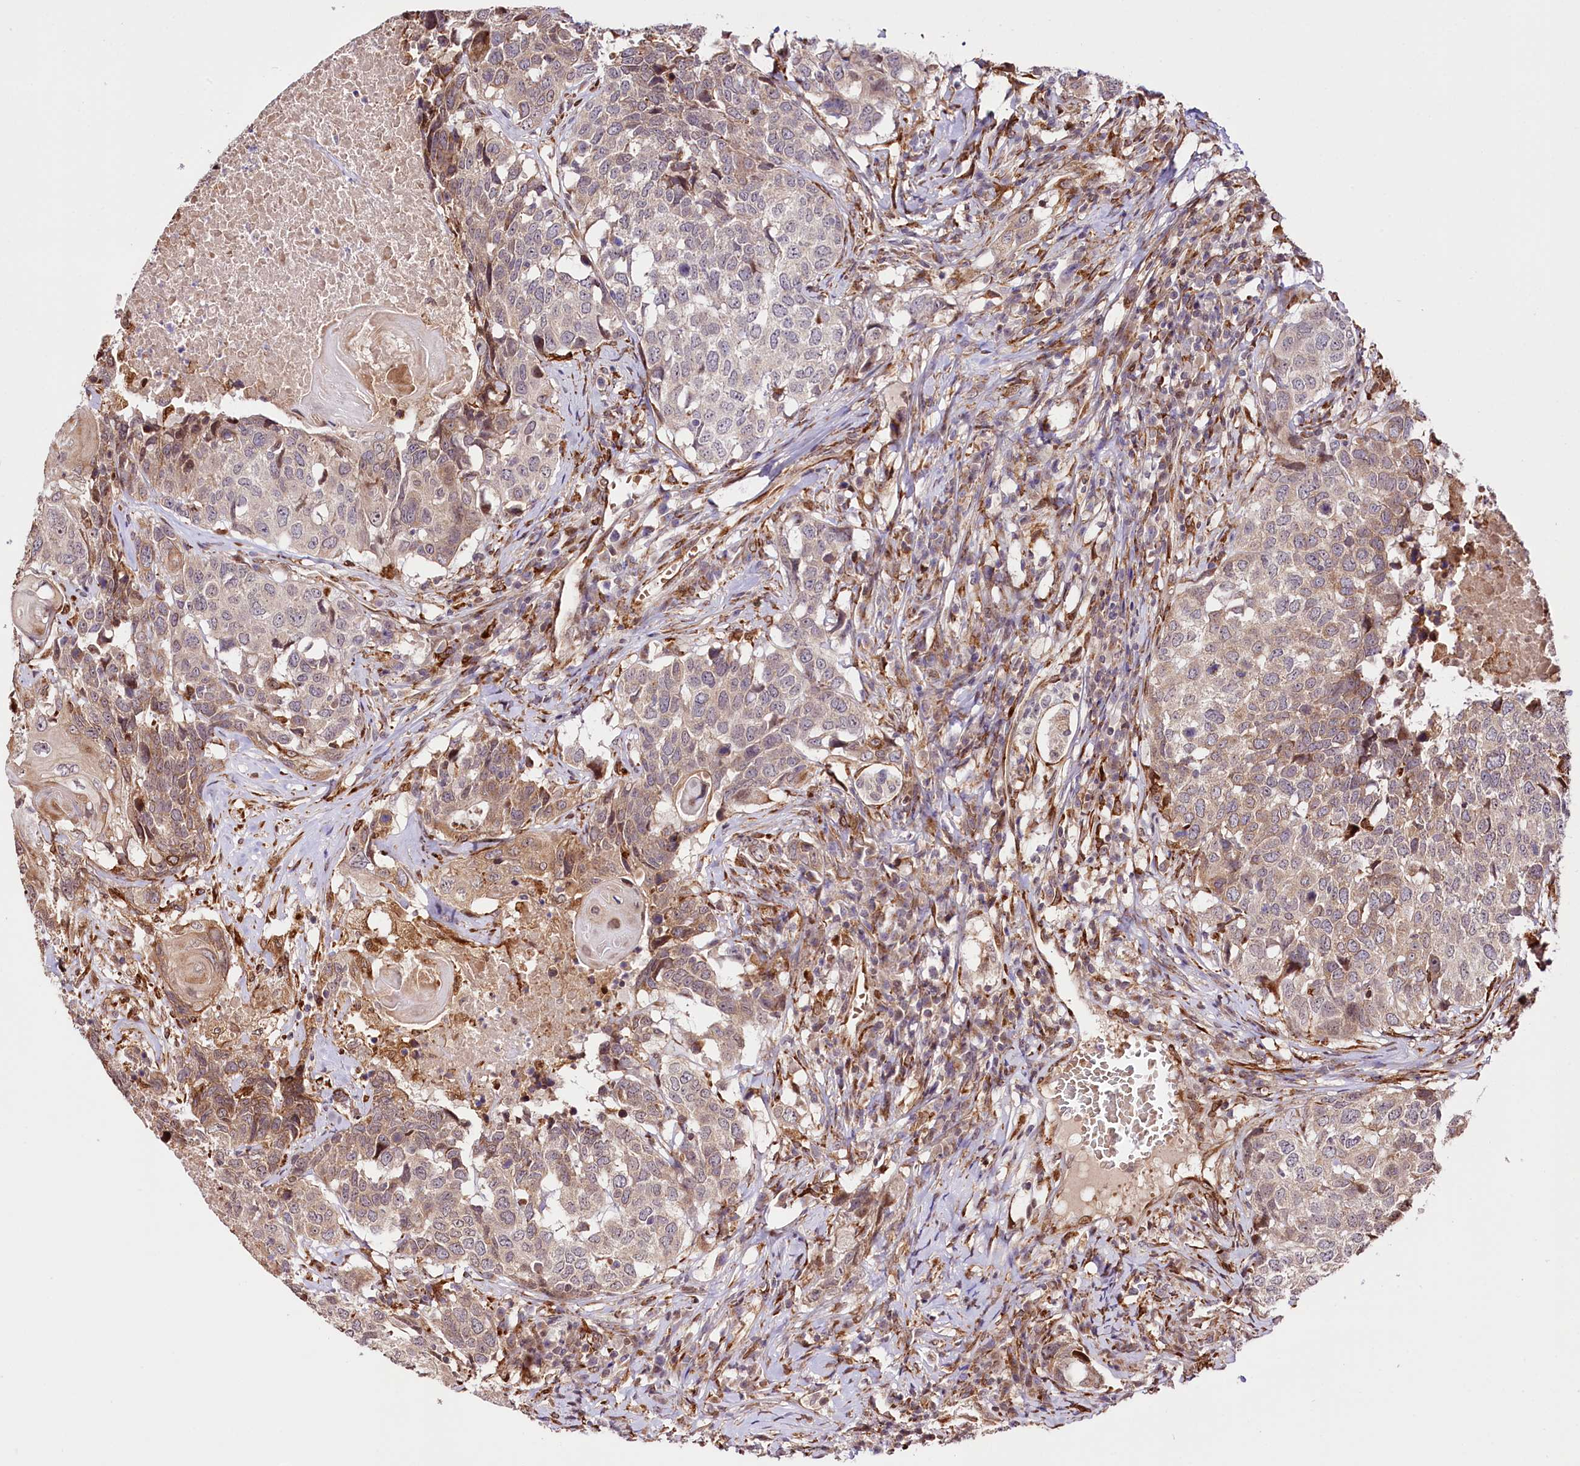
{"staining": {"intensity": "weak", "quantity": ">75%", "location": "cytoplasmic/membranous"}, "tissue": "head and neck cancer", "cell_type": "Tumor cells", "image_type": "cancer", "snomed": [{"axis": "morphology", "description": "Squamous cell carcinoma, NOS"}, {"axis": "topography", "description": "Head-Neck"}], "caption": "Protein expression analysis of human head and neck cancer (squamous cell carcinoma) reveals weak cytoplasmic/membranous positivity in approximately >75% of tumor cells. Nuclei are stained in blue.", "gene": "CUTC", "patient": {"sex": "male", "age": 66}}